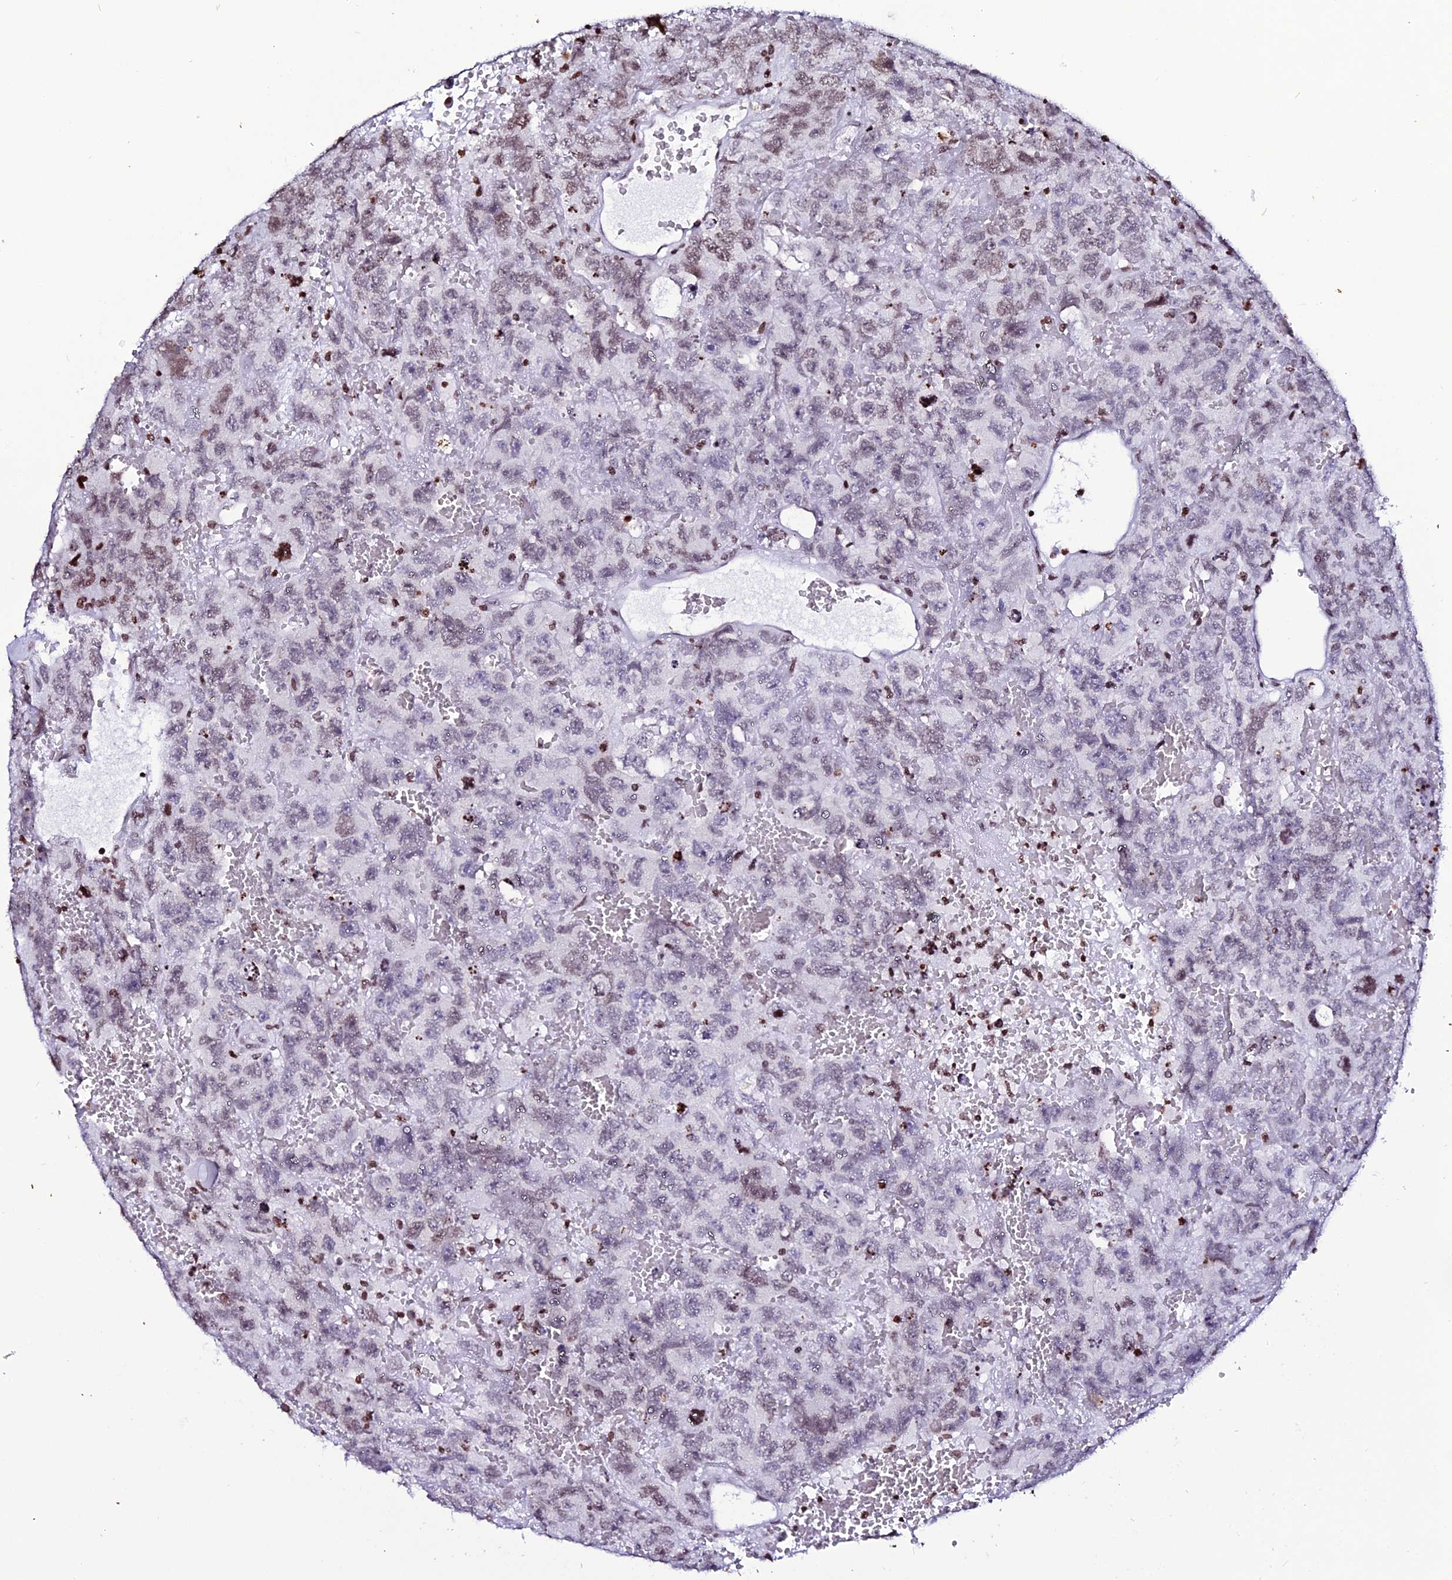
{"staining": {"intensity": "moderate", "quantity": "25%-75%", "location": "nuclear"}, "tissue": "testis cancer", "cell_type": "Tumor cells", "image_type": "cancer", "snomed": [{"axis": "morphology", "description": "Carcinoma, Embryonal, NOS"}, {"axis": "topography", "description": "Testis"}], "caption": "The micrograph reveals a brown stain indicating the presence of a protein in the nuclear of tumor cells in testis cancer (embryonal carcinoma).", "gene": "MACROH2A2", "patient": {"sex": "male", "age": 45}}